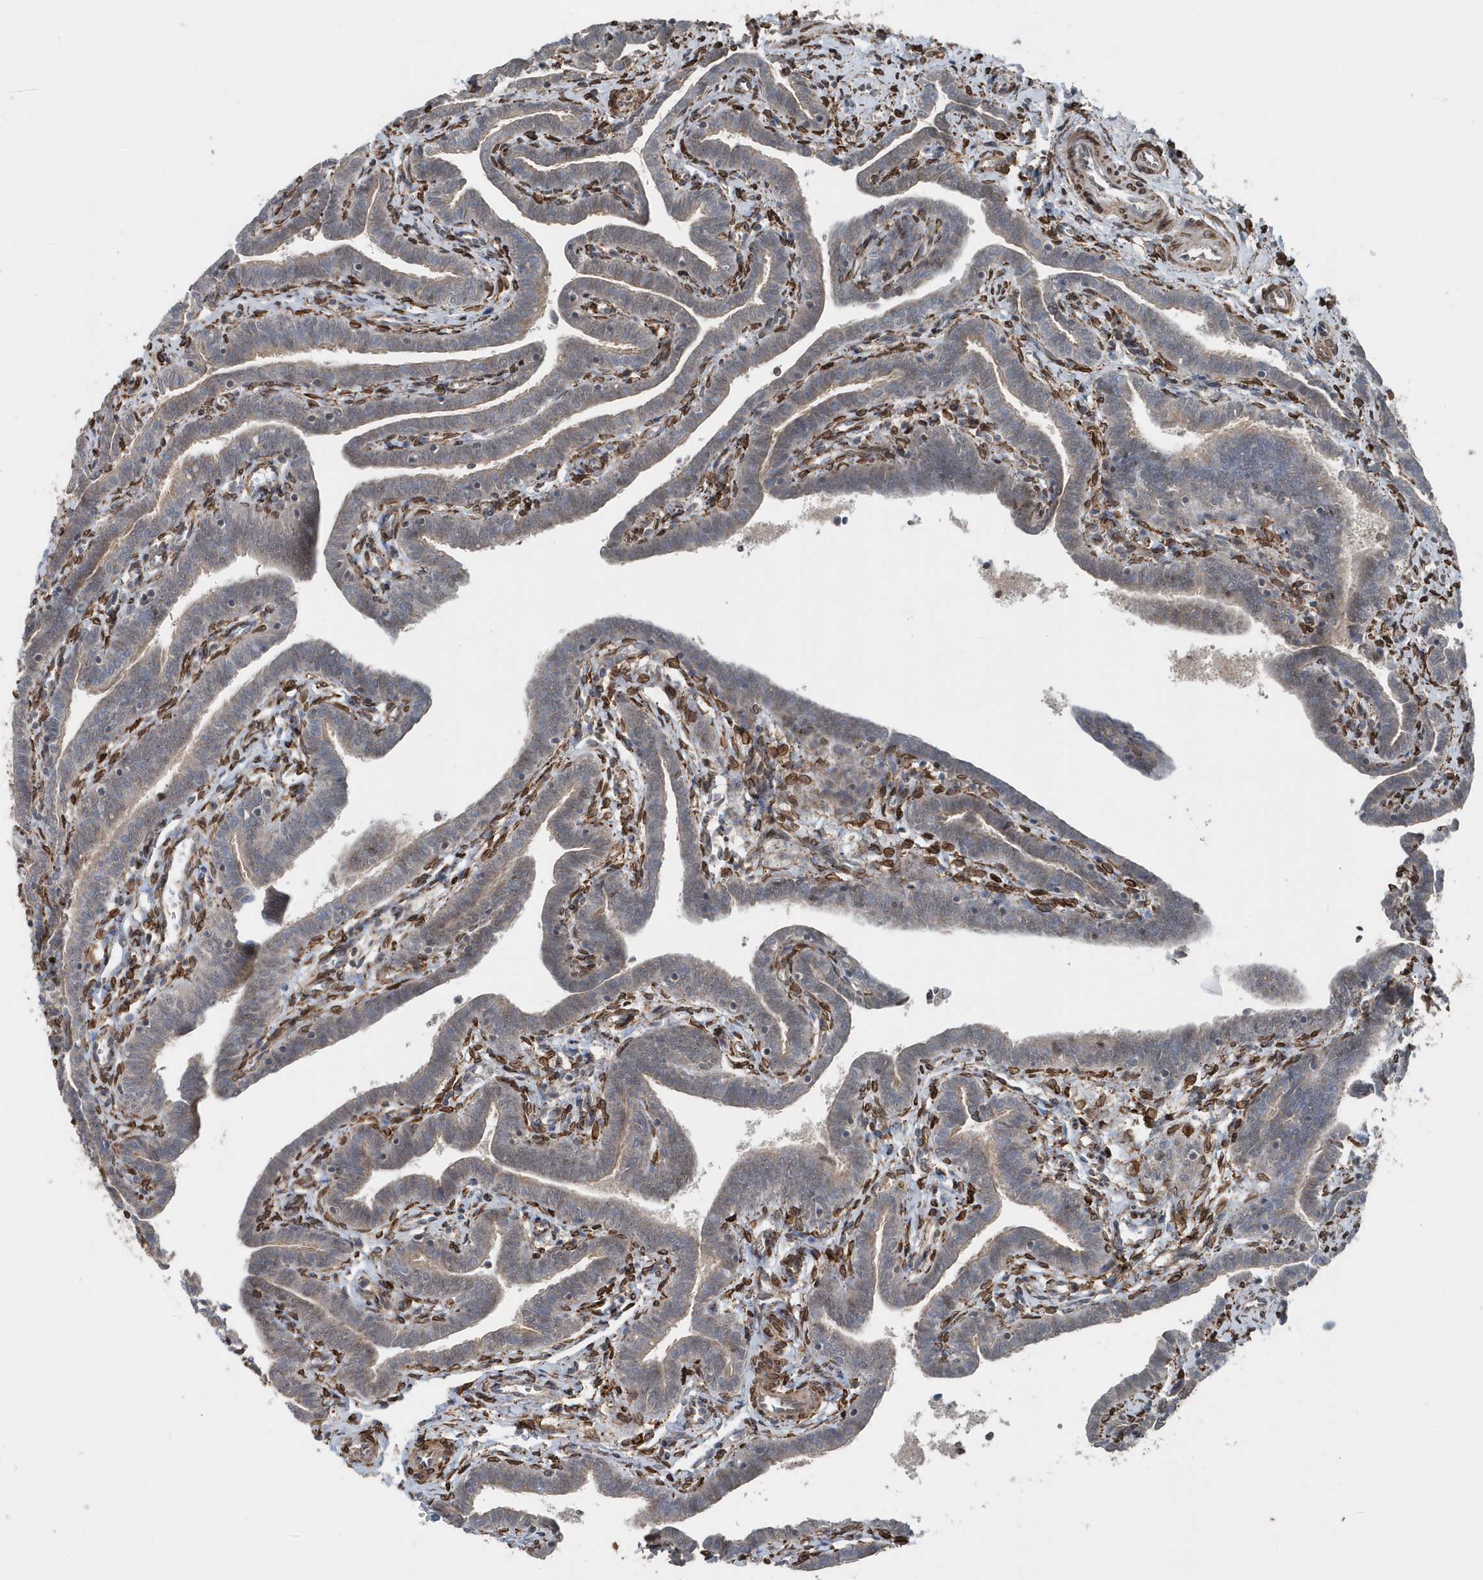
{"staining": {"intensity": "moderate", "quantity": "25%-75%", "location": "cytoplasmic/membranous"}, "tissue": "fallopian tube", "cell_type": "Glandular cells", "image_type": "normal", "snomed": [{"axis": "morphology", "description": "Normal tissue, NOS"}, {"axis": "topography", "description": "Fallopian tube"}], "caption": "About 25%-75% of glandular cells in normal fallopian tube demonstrate moderate cytoplasmic/membranous protein expression as visualized by brown immunohistochemical staining.", "gene": "MCC", "patient": {"sex": "female", "age": 36}}